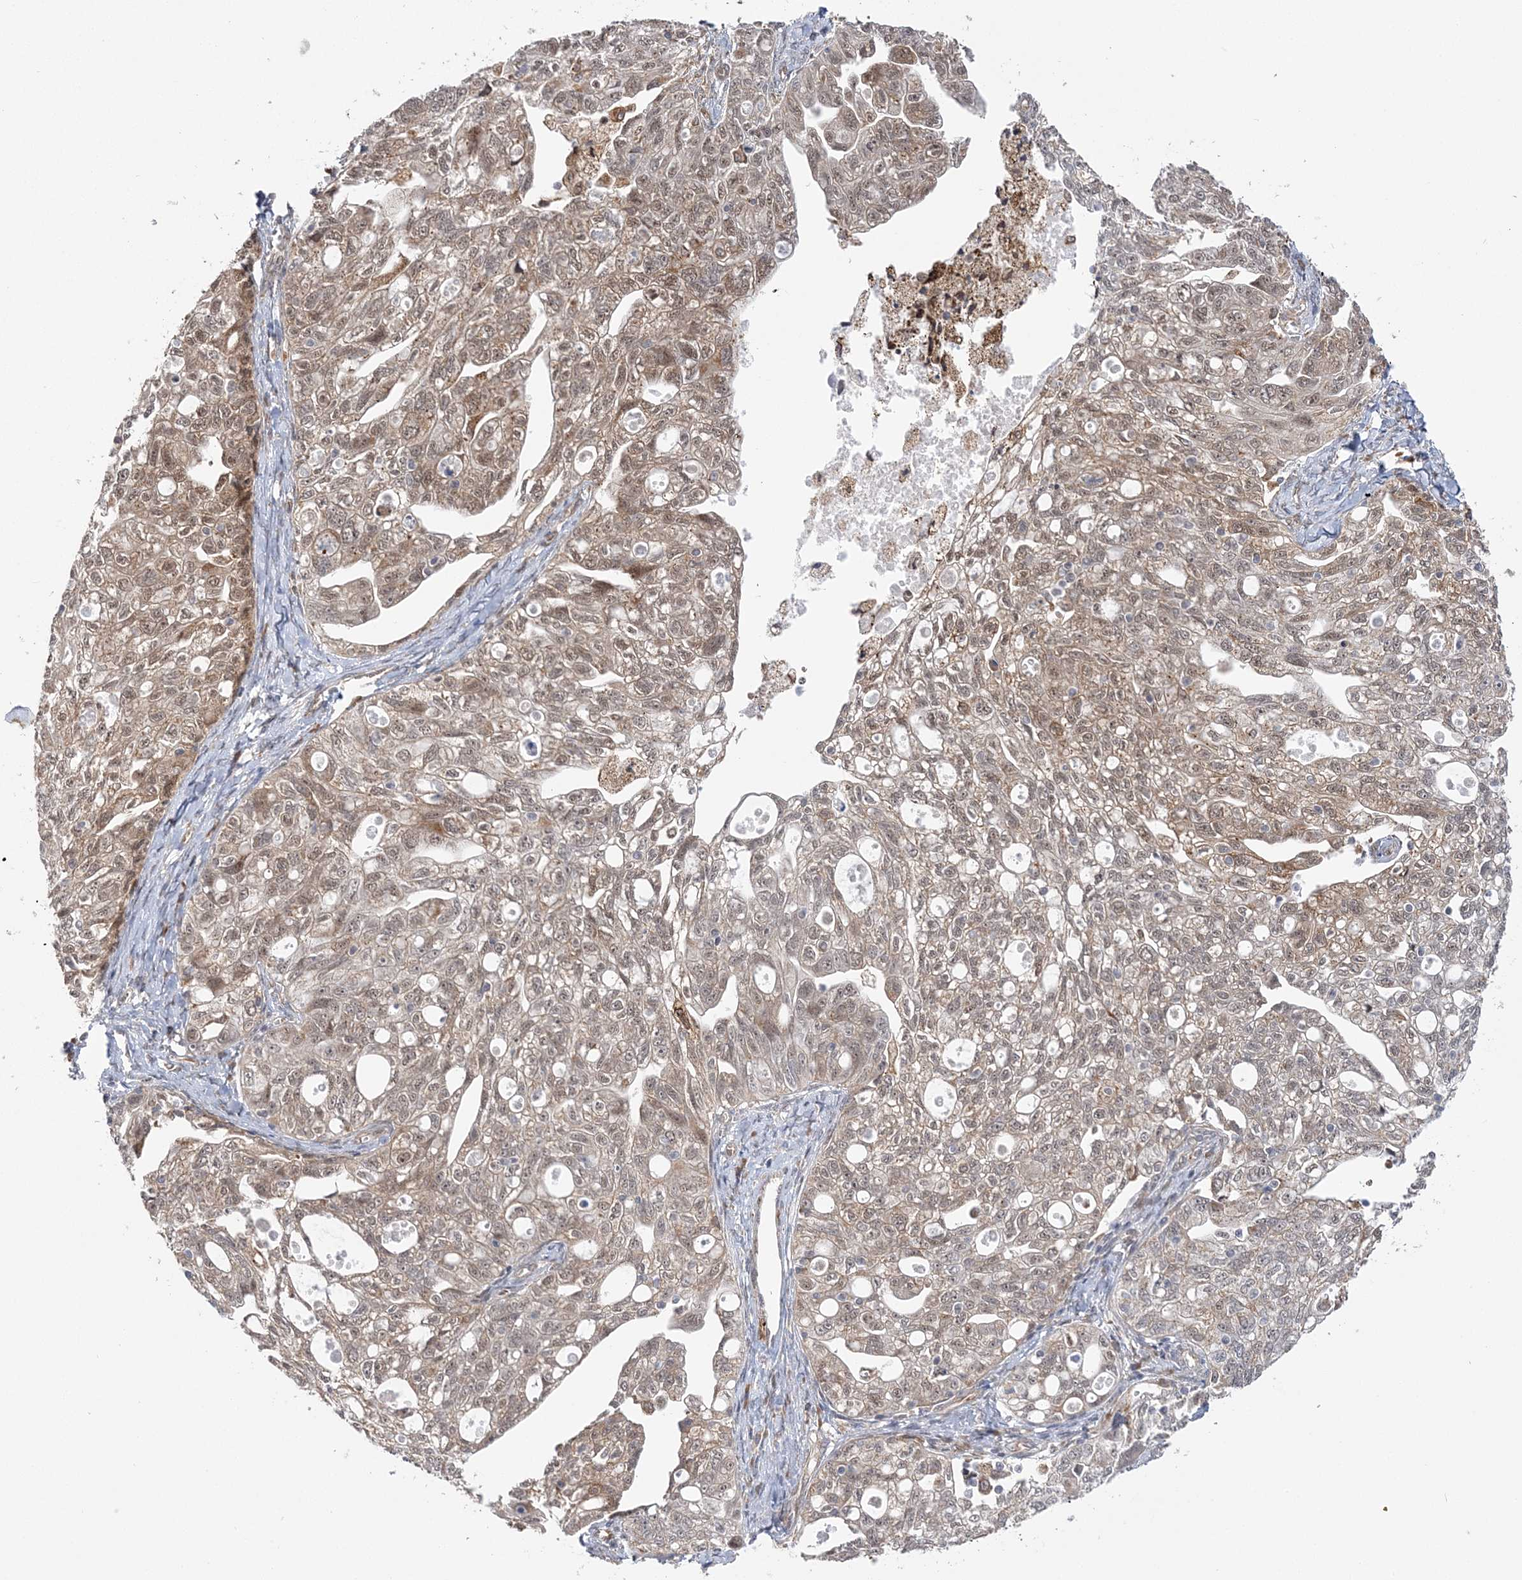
{"staining": {"intensity": "weak", "quantity": ">75%", "location": "cytoplasmic/membranous,nuclear"}, "tissue": "ovarian cancer", "cell_type": "Tumor cells", "image_type": "cancer", "snomed": [{"axis": "morphology", "description": "Carcinoma, NOS"}, {"axis": "morphology", "description": "Cystadenocarcinoma, serous, NOS"}, {"axis": "topography", "description": "Ovary"}], "caption": "Ovarian serous cystadenocarcinoma tissue displays weak cytoplasmic/membranous and nuclear positivity in approximately >75% of tumor cells, visualized by immunohistochemistry. The protein of interest is stained brown, and the nuclei are stained in blue (DAB IHC with brightfield microscopy, high magnification).", "gene": "MRPL47", "patient": {"sex": "female", "age": 69}}